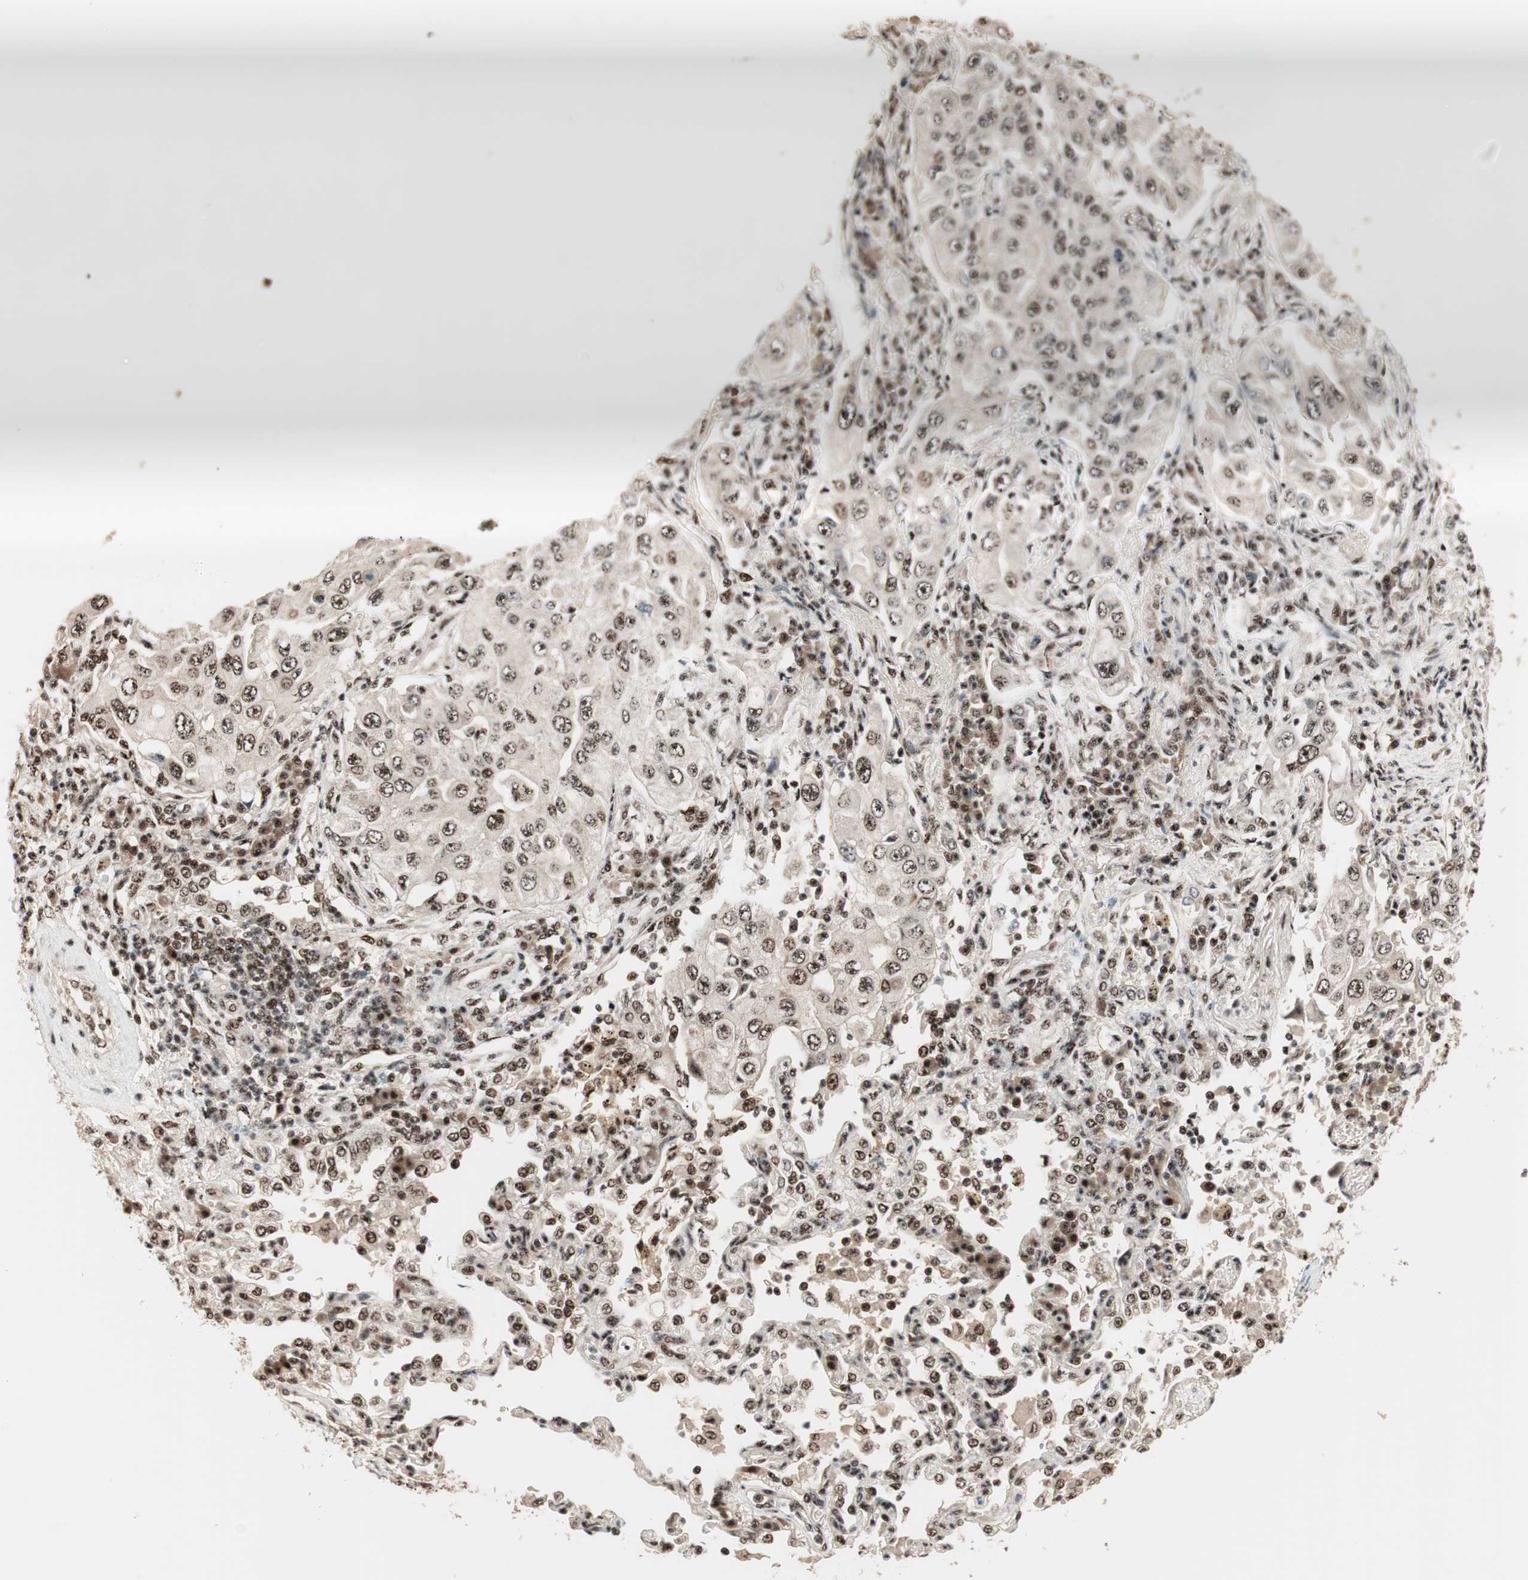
{"staining": {"intensity": "moderate", "quantity": ">75%", "location": "nuclear"}, "tissue": "lung cancer", "cell_type": "Tumor cells", "image_type": "cancer", "snomed": [{"axis": "morphology", "description": "Adenocarcinoma, NOS"}, {"axis": "topography", "description": "Lung"}], "caption": "Lung cancer was stained to show a protein in brown. There is medium levels of moderate nuclear positivity in about >75% of tumor cells. Ihc stains the protein of interest in brown and the nuclei are stained blue.", "gene": "NR5A2", "patient": {"sex": "male", "age": 84}}